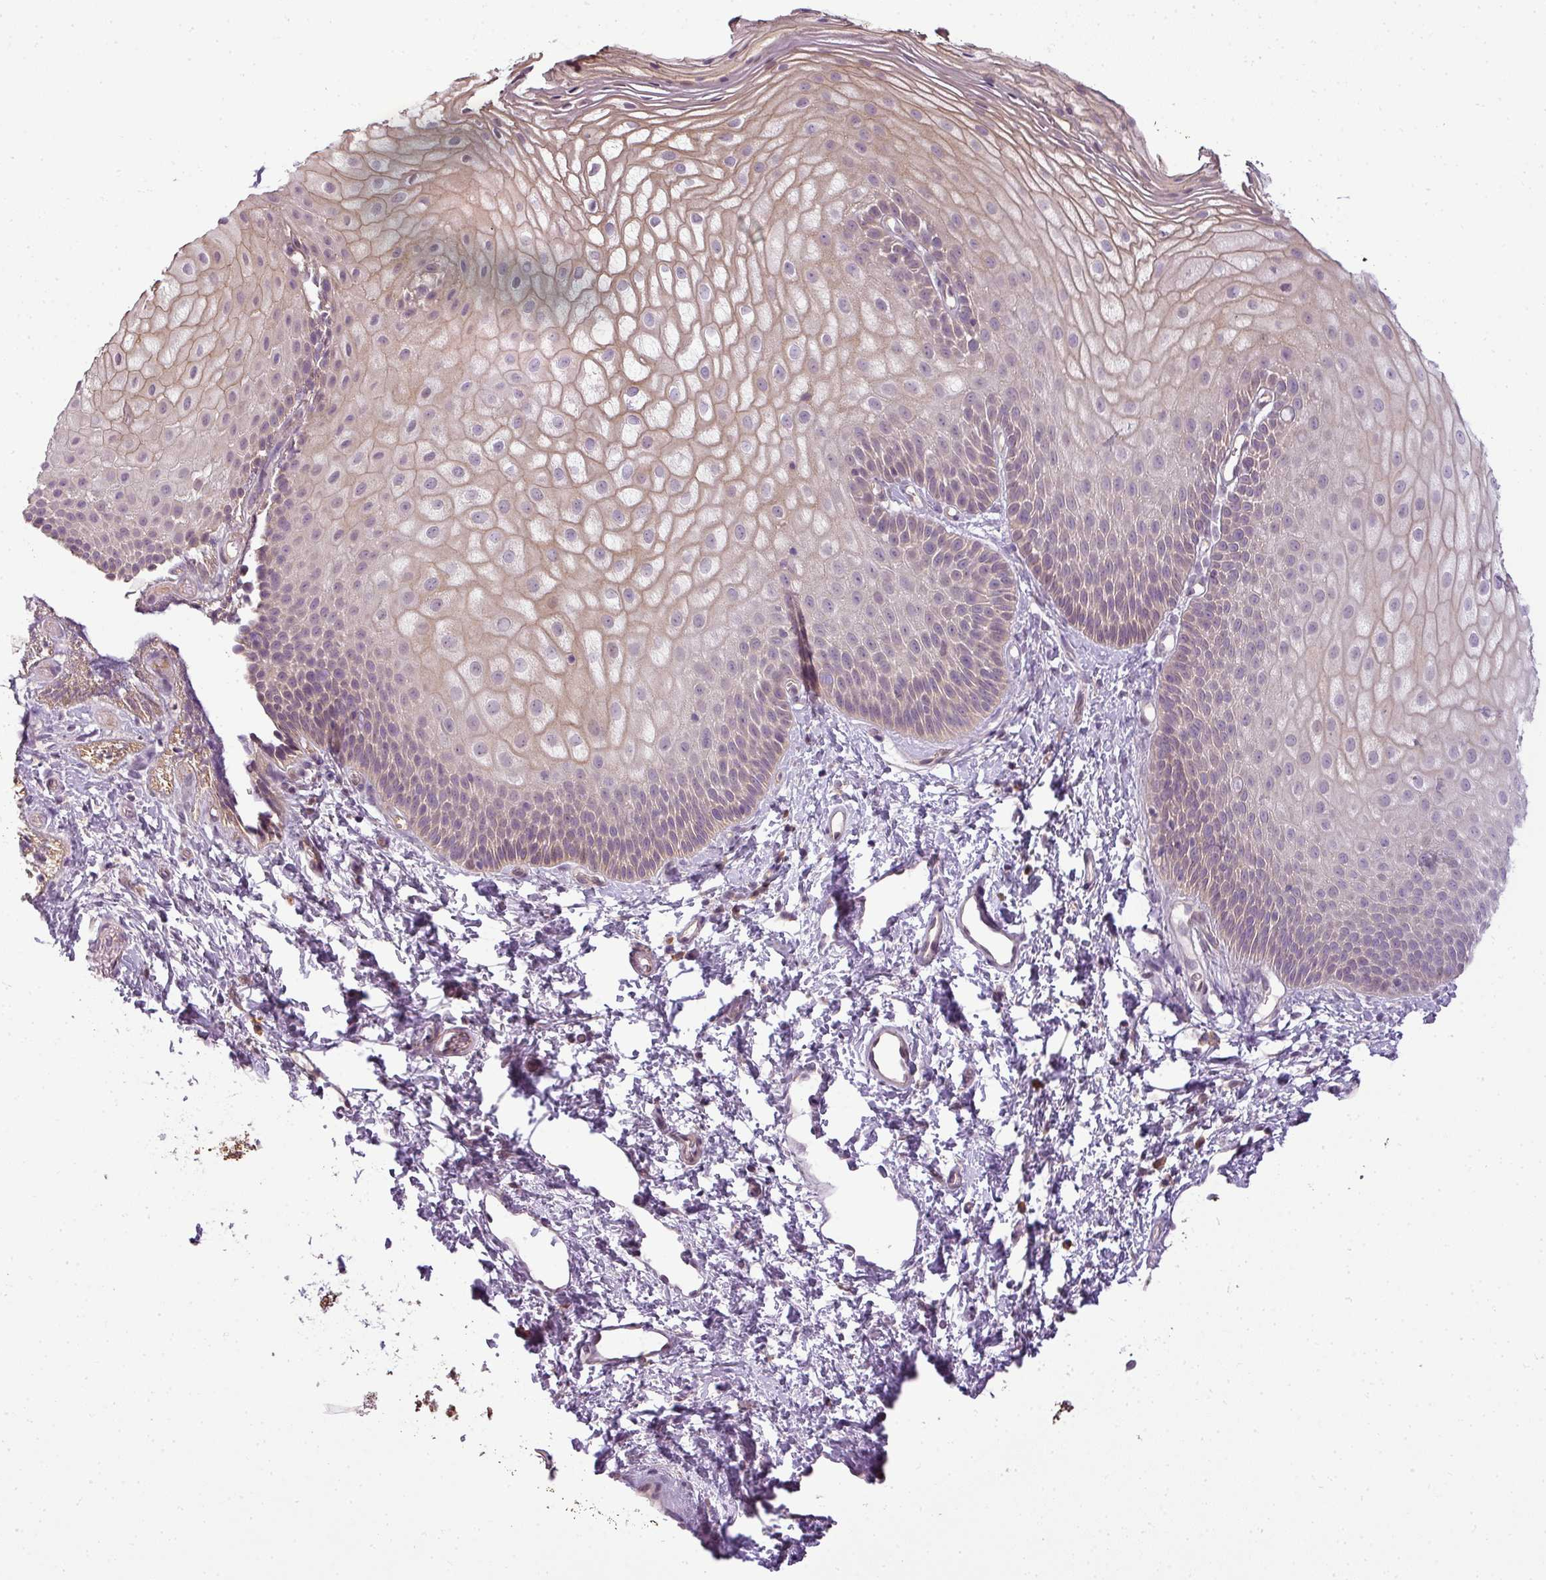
{"staining": {"intensity": "moderate", "quantity": "25%-75%", "location": "cytoplasmic/membranous"}, "tissue": "skin", "cell_type": "Epidermal cells", "image_type": "normal", "snomed": [{"axis": "morphology", "description": "Normal tissue, NOS"}, {"axis": "topography", "description": "Anal"}], "caption": "Skin stained with immunohistochemistry reveals moderate cytoplasmic/membranous positivity in about 25%-75% of epidermal cells.", "gene": "LY75", "patient": {"sex": "female", "age": 40}}